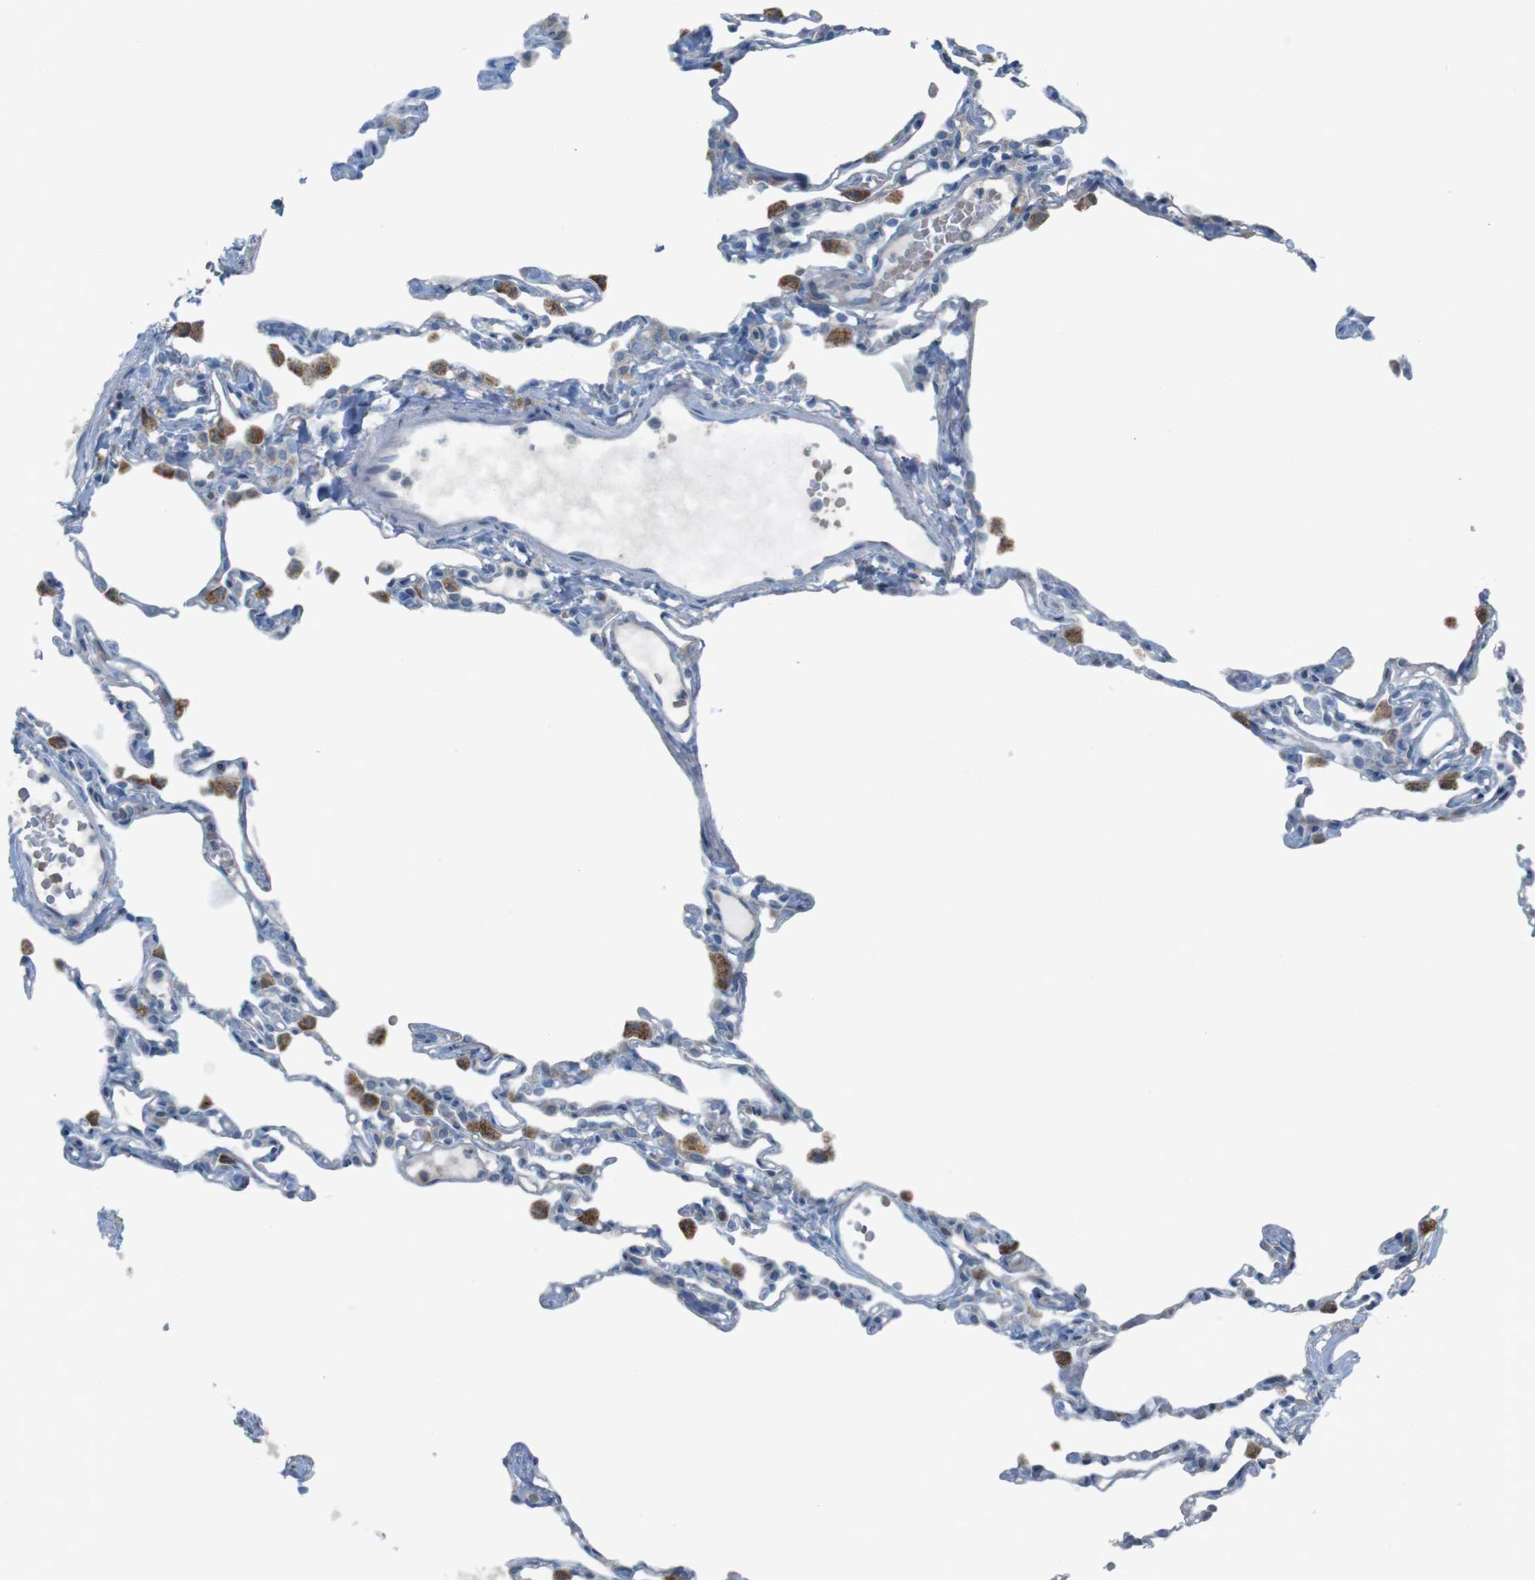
{"staining": {"intensity": "negative", "quantity": "none", "location": "none"}, "tissue": "lung", "cell_type": "Alveolar cells", "image_type": "normal", "snomed": [{"axis": "morphology", "description": "Normal tissue, NOS"}, {"axis": "topography", "description": "Lung"}], "caption": "Immunohistochemistry (IHC) image of benign human lung stained for a protein (brown), which demonstrates no staining in alveolar cells.", "gene": "MOGAT3", "patient": {"sex": "female", "age": 49}}